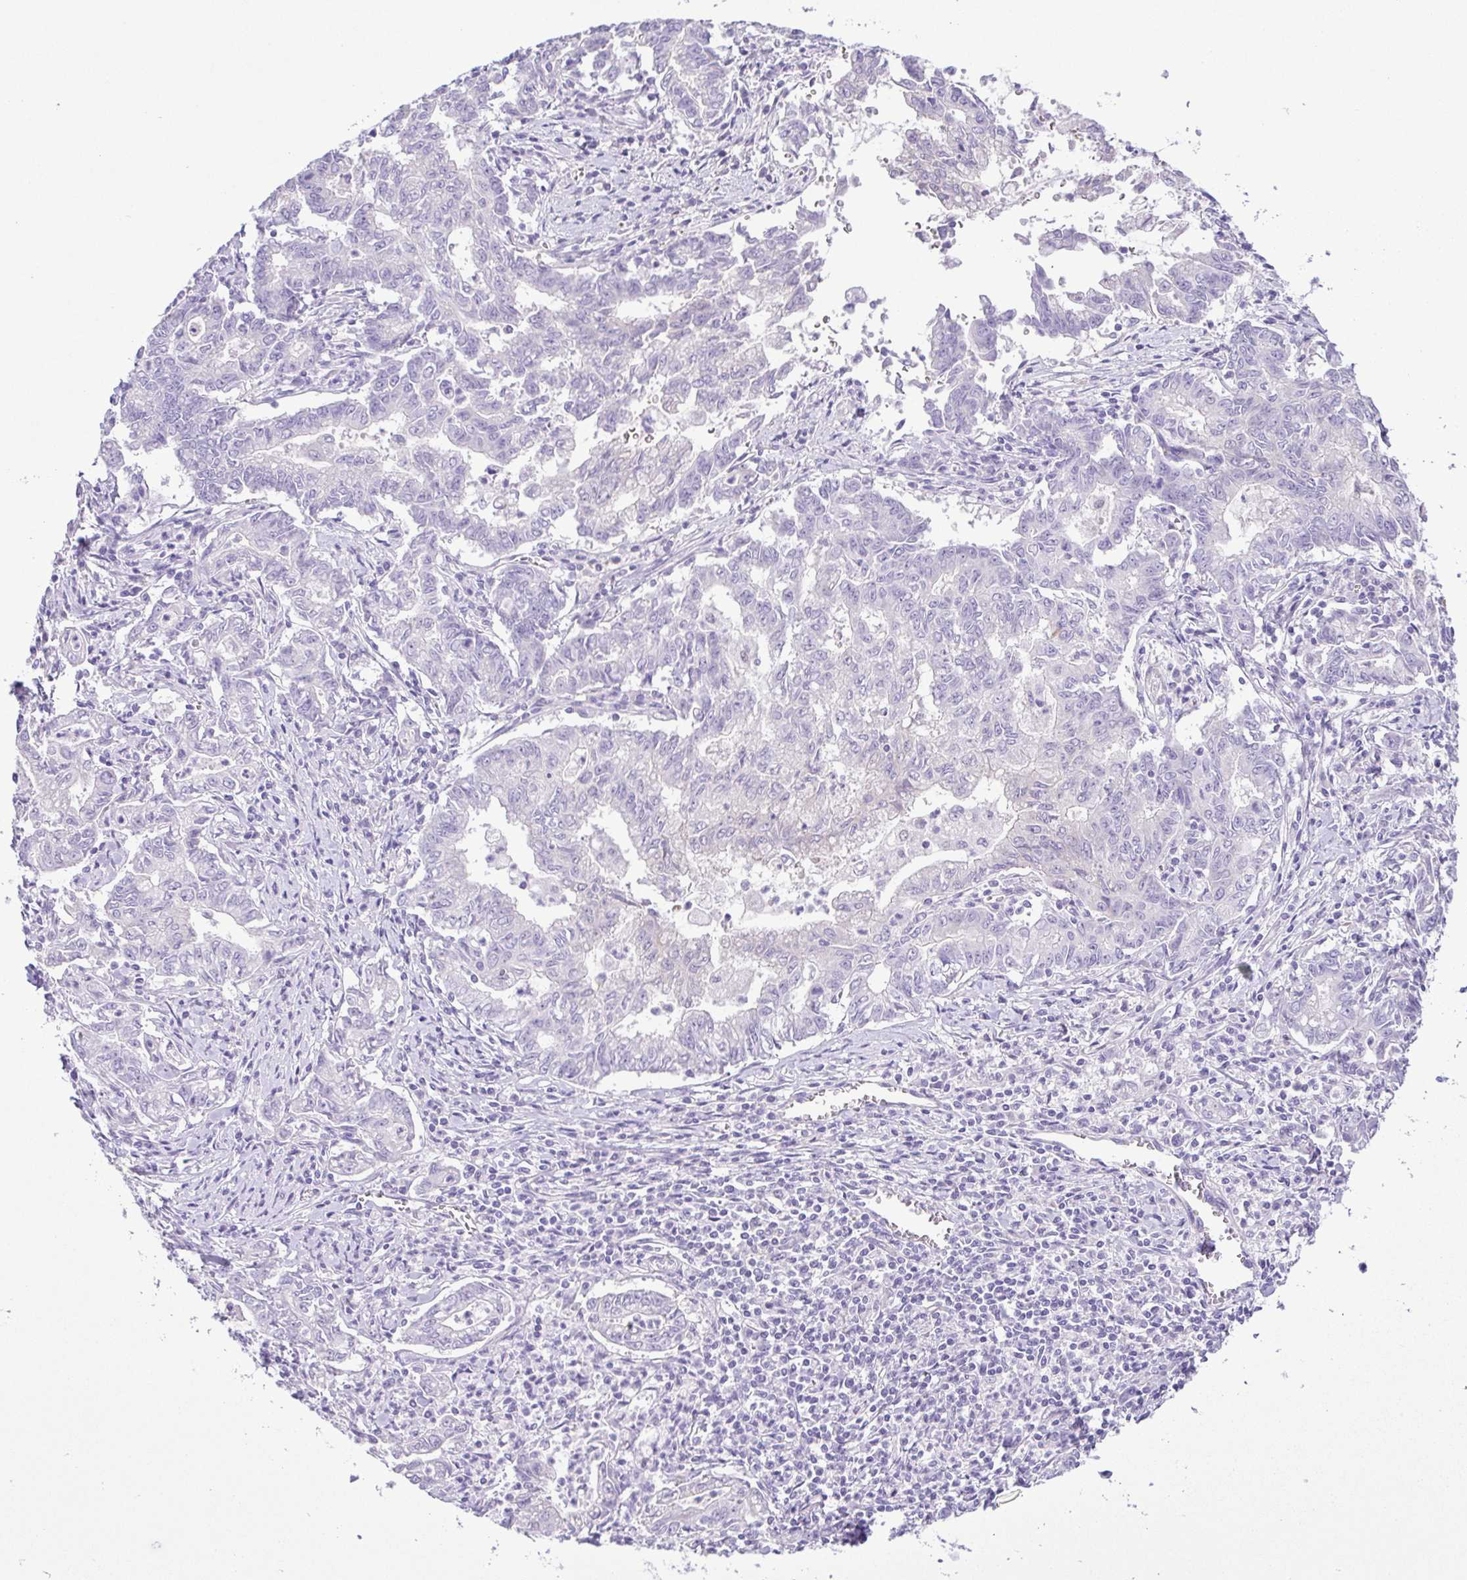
{"staining": {"intensity": "negative", "quantity": "none", "location": "none"}, "tissue": "stomach cancer", "cell_type": "Tumor cells", "image_type": "cancer", "snomed": [{"axis": "morphology", "description": "Adenocarcinoma, NOS"}, {"axis": "topography", "description": "Stomach, upper"}], "caption": "A histopathology image of stomach adenocarcinoma stained for a protein shows no brown staining in tumor cells.", "gene": "EPB42", "patient": {"sex": "female", "age": 79}}